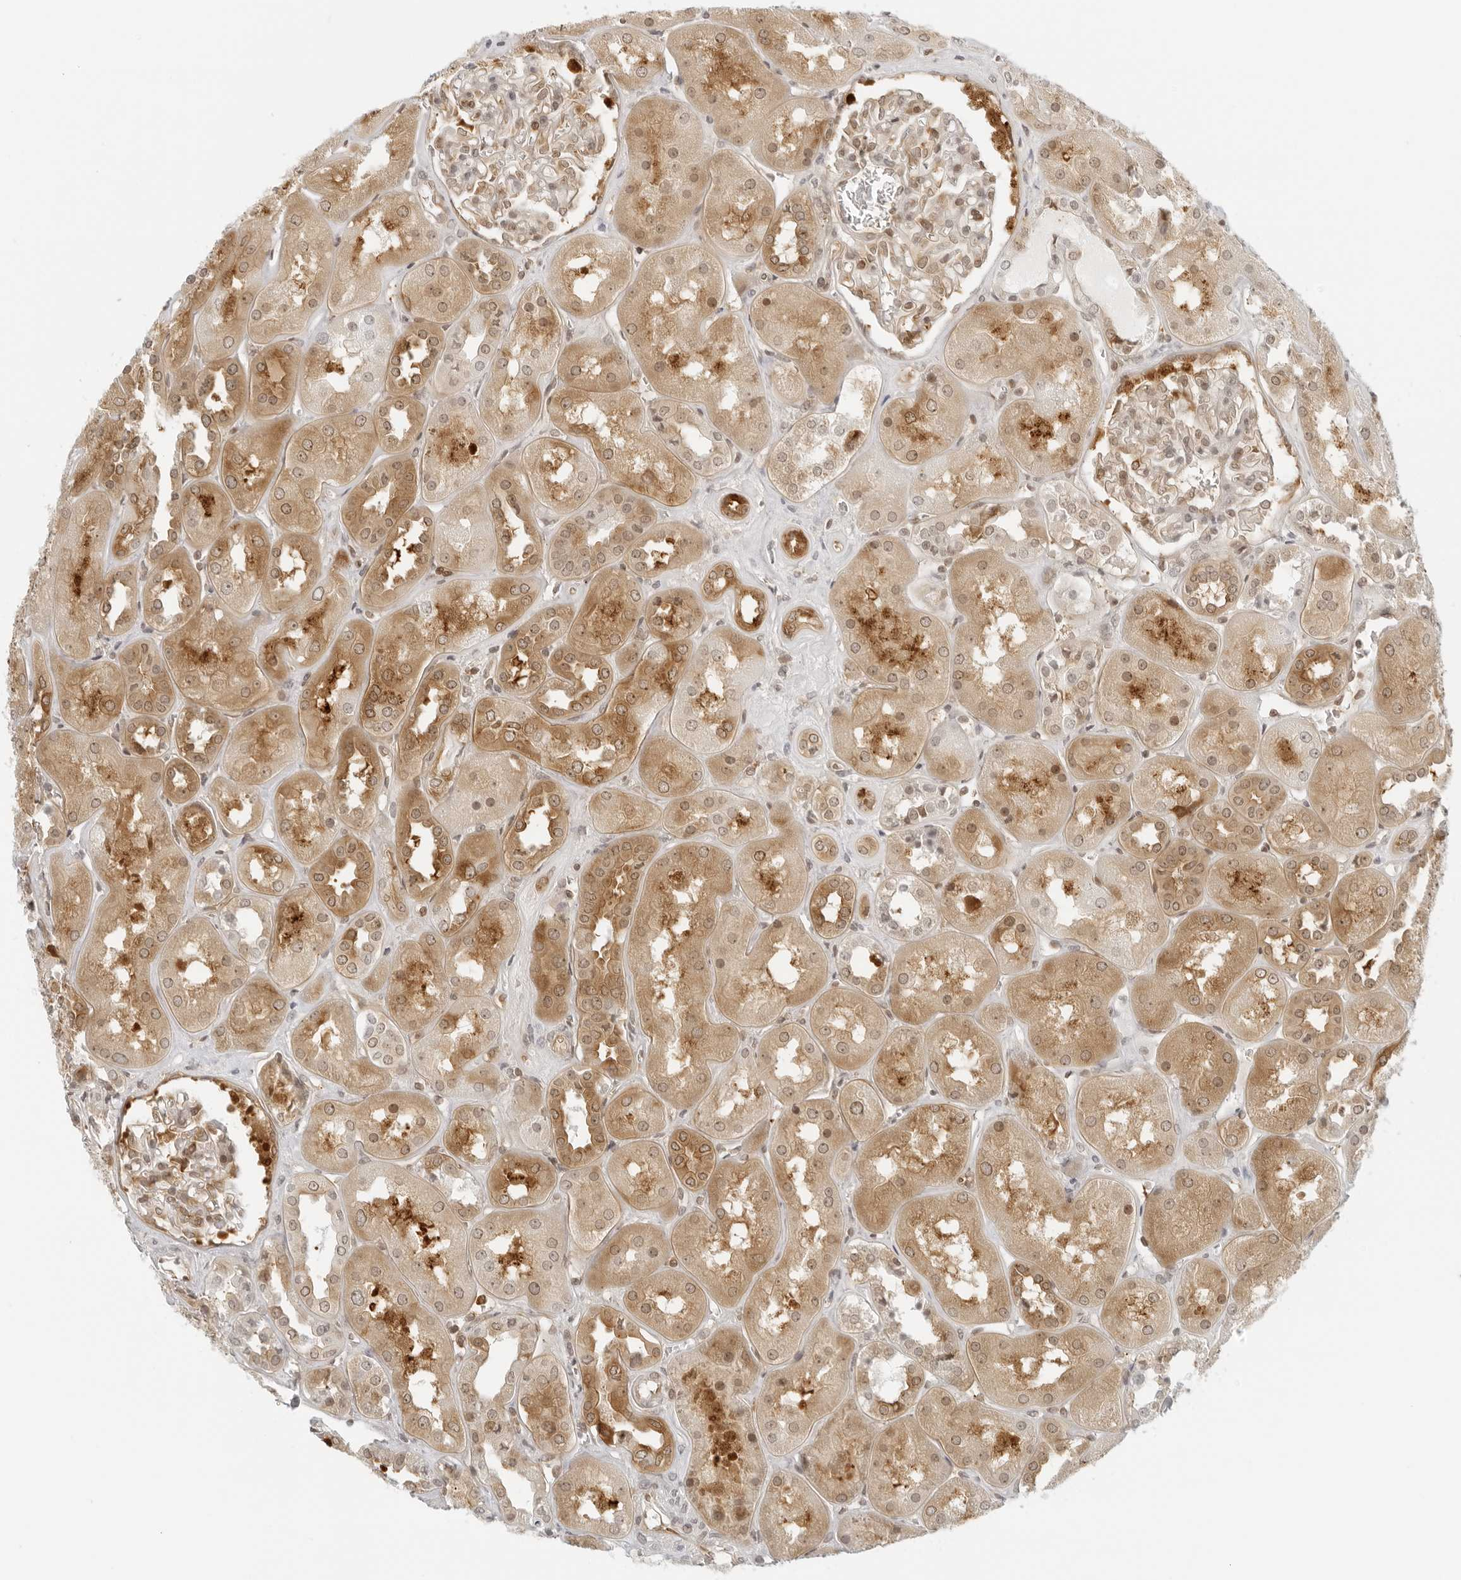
{"staining": {"intensity": "moderate", "quantity": ">75%", "location": "cytoplasmic/membranous,nuclear"}, "tissue": "kidney", "cell_type": "Cells in glomeruli", "image_type": "normal", "snomed": [{"axis": "morphology", "description": "Normal tissue, NOS"}, {"axis": "topography", "description": "Kidney"}], "caption": "Cells in glomeruli demonstrate medium levels of moderate cytoplasmic/membranous,nuclear positivity in approximately >75% of cells in normal kidney.", "gene": "EIF4G1", "patient": {"sex": "male", "age": 70}}